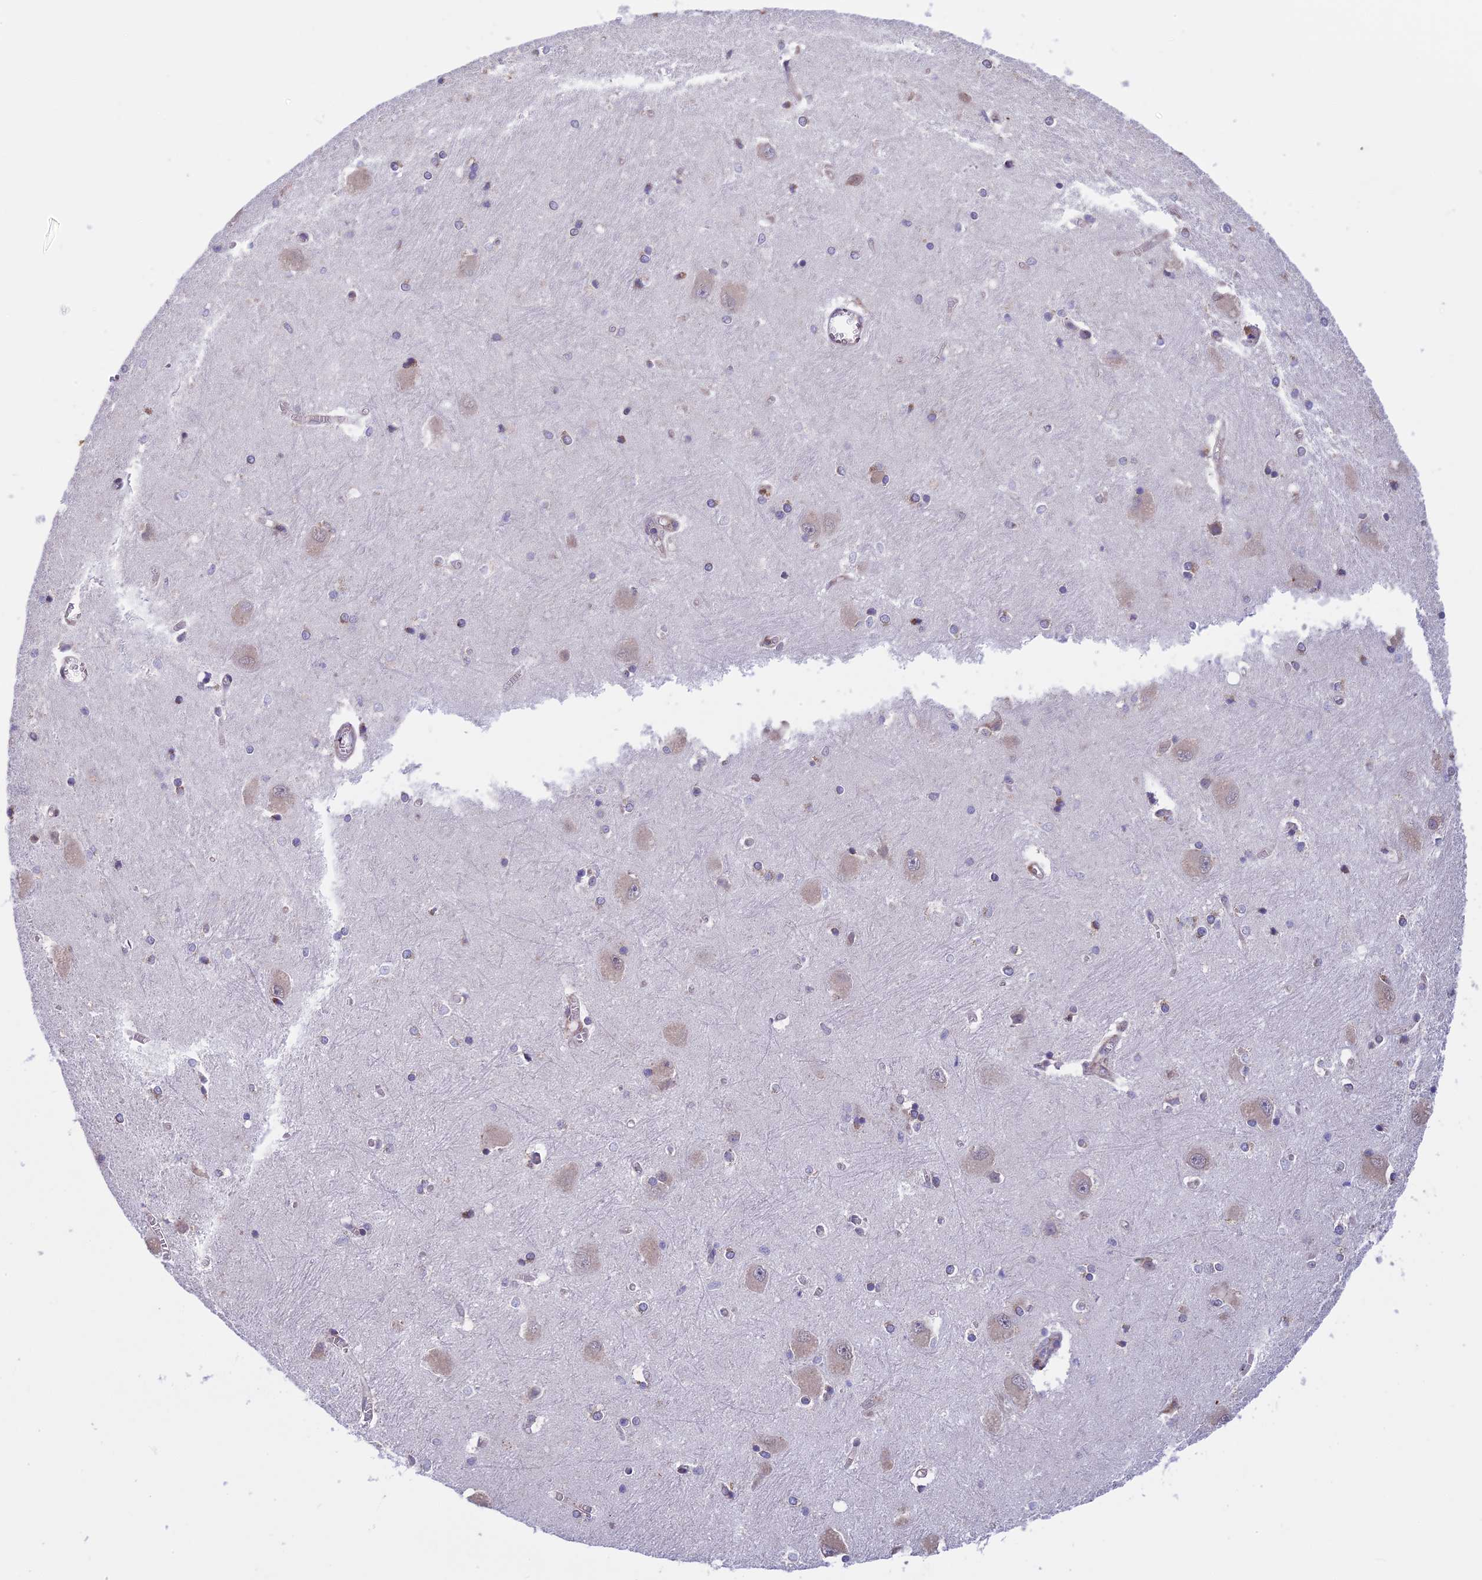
{"staining": {"intensity": "weak", "quantity": "<25%", "location": "cytoplasmic/membranous"}, "tissue": "caudate", "cell_type": "Glial cells", "image_type": "normal", "snomed": [{"axis": "morphology", "description": "Normal tissue, NOS"}, {"axis": "topography", "description": "Lateral ventricle wall"}], "caption": "The image reveals no significant staining in glial cells of caudate.", "gene": "DMRTA2", "patient": {"sex": "male", "age": 37}}